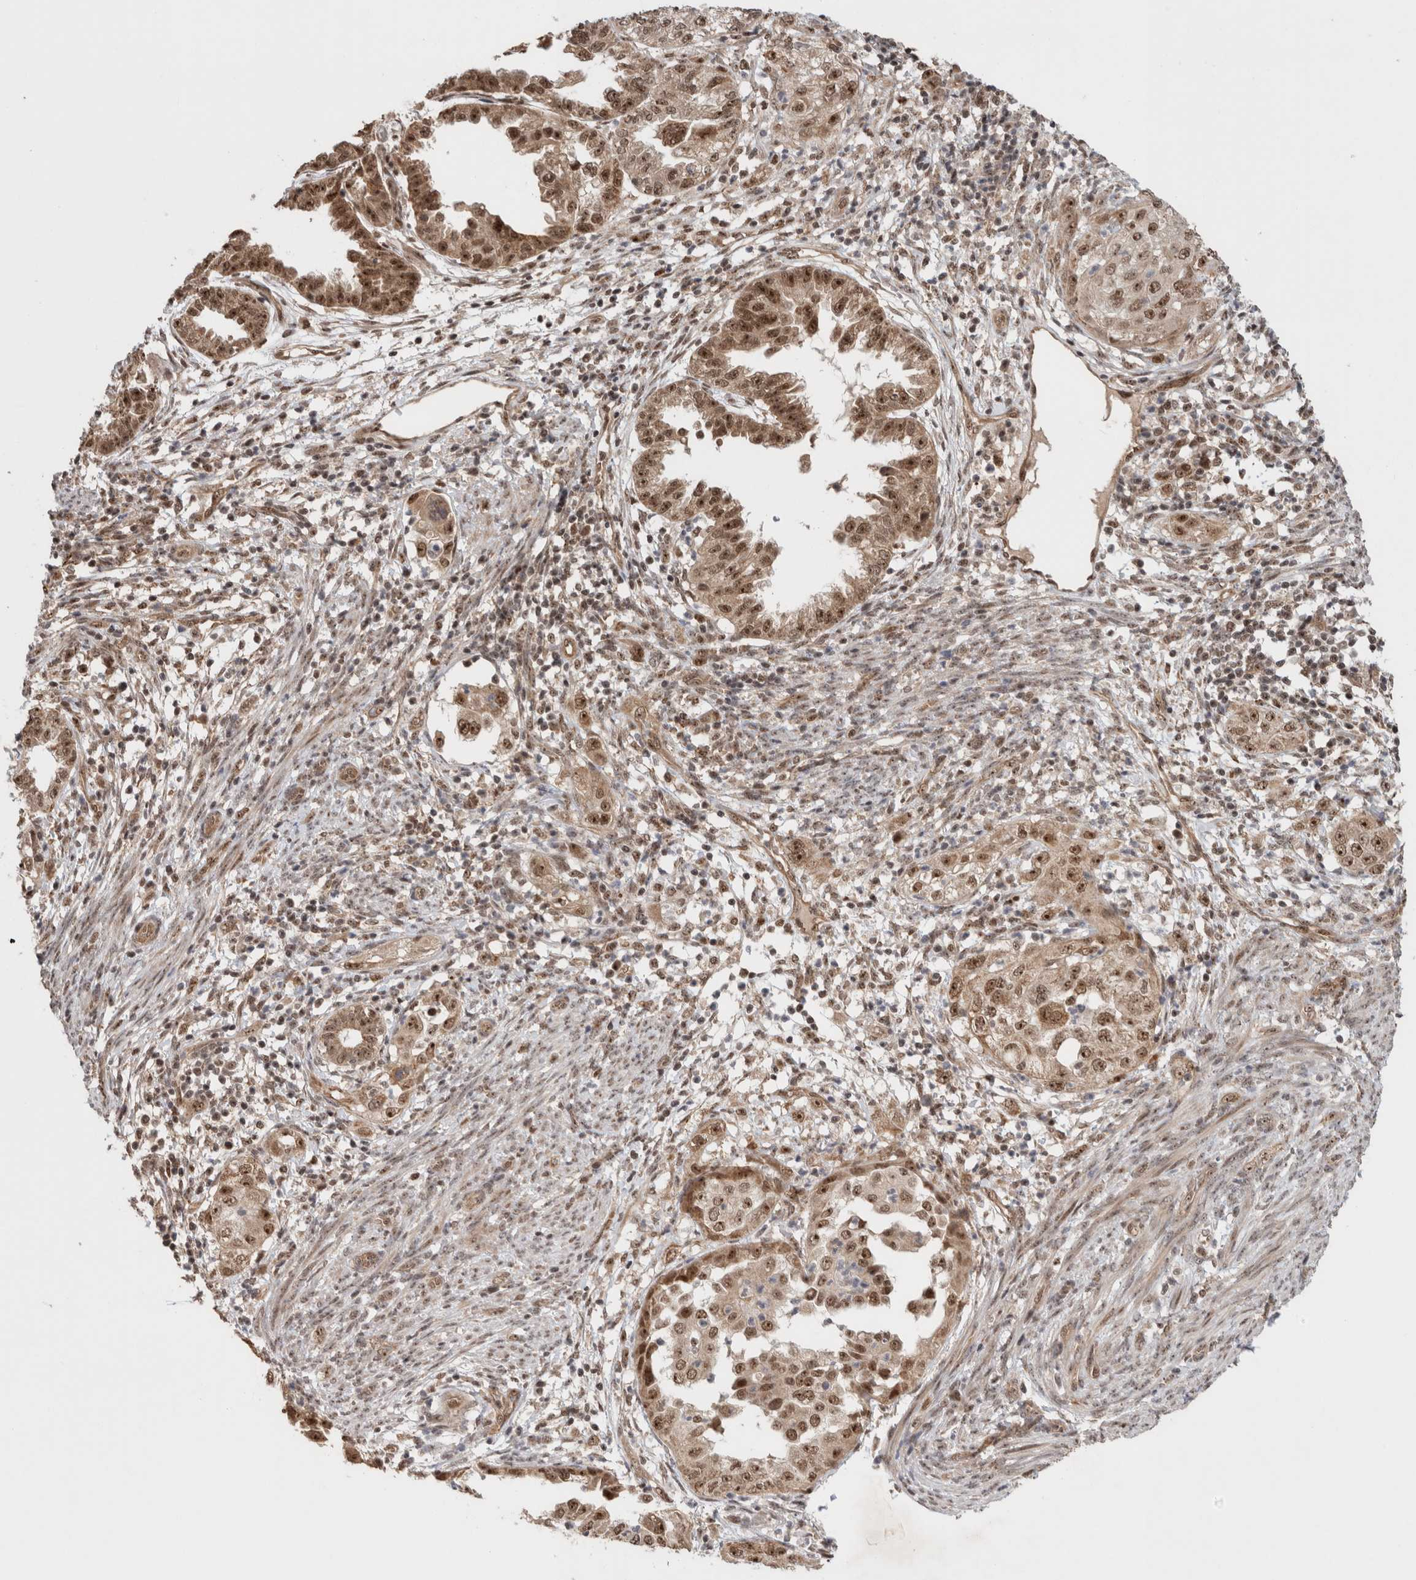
{"staining": {"intensity": "moderate", "quantity": ">75%", "location": "cytoplasmic/membranous,nuclear"}, "tissue": "endometrial cancer", "cell_type": "Tumor cells", "image_type": "cancer", "snomed": [{"axis": "morphology", "description": "Adenocarcinoma, NOS"}, {"axis": "topography", "description": "Endometrium"}], "caption": "Immunohistochemistry (IHC) micrograph of adenocarcinoma (endometrial) stained for a protein (brown), which reveals medium levels of moderate cytoplasmic/membranous and nuclear expression in about >75% of tumor cells.", "gene": "MPHOSPH6", "patient": {"sex": "female", "age": 85}}